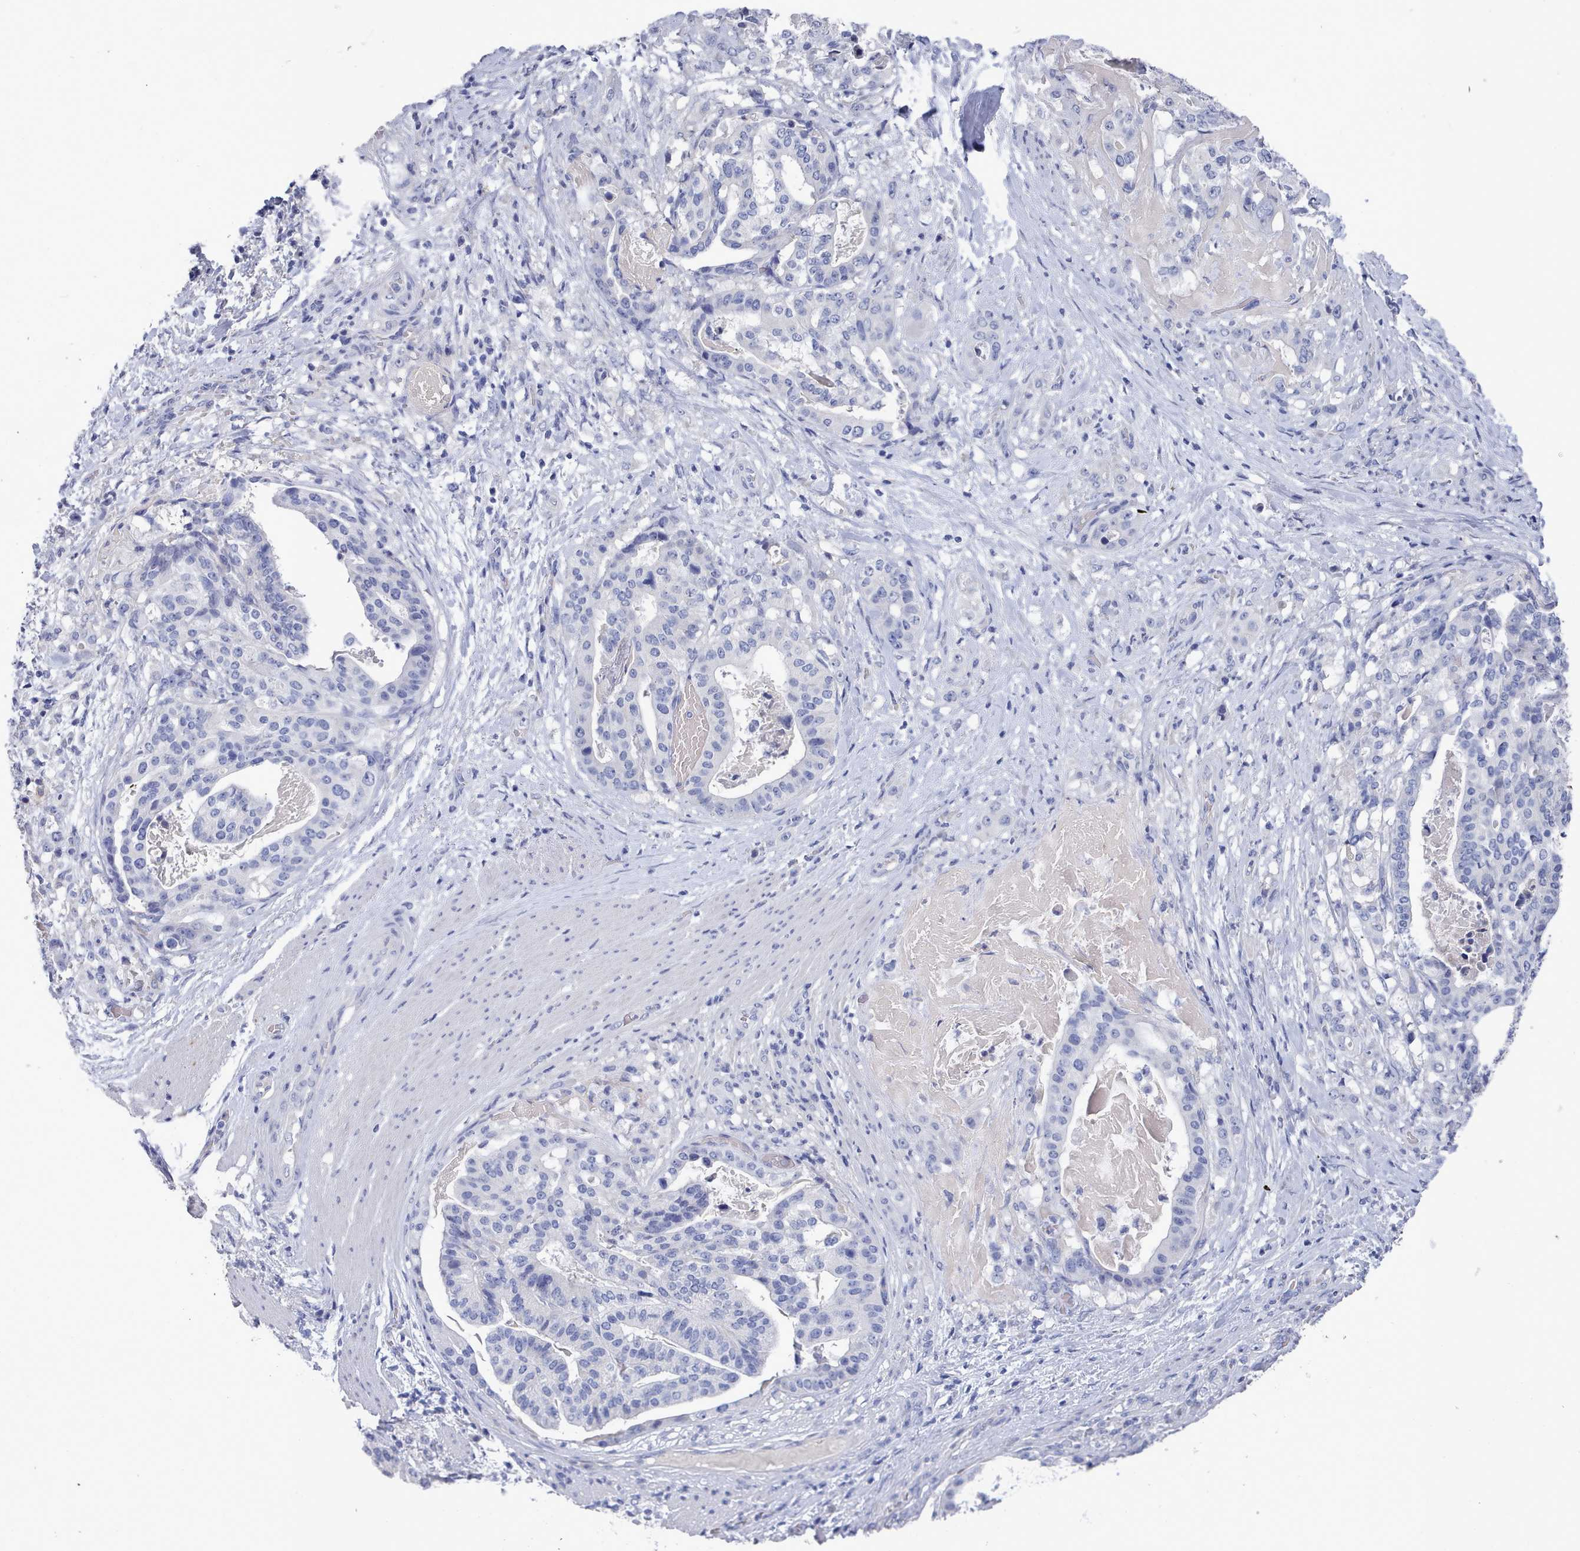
{"staining": {"intensity": "negative", "quantity": "none", "location": "none"}, "tissue": "stomach cancer", "cell_type": "Tumor cells", "image_type": "cancer", "snomed": [{"axis": "morphology", "description": "Adenocarcinoma, NOS"}, {"axis": "topography", "description": "Stomach"}], "caption": "DAB (3,3'-diaminobenzidine) immunohistochemical staining of human stomach cancer (adenocarcinoma) demonstrates no significant staining in tumor cells.", "gene": "ACAD11", "patient": {"sex": "male", "age": 48}}